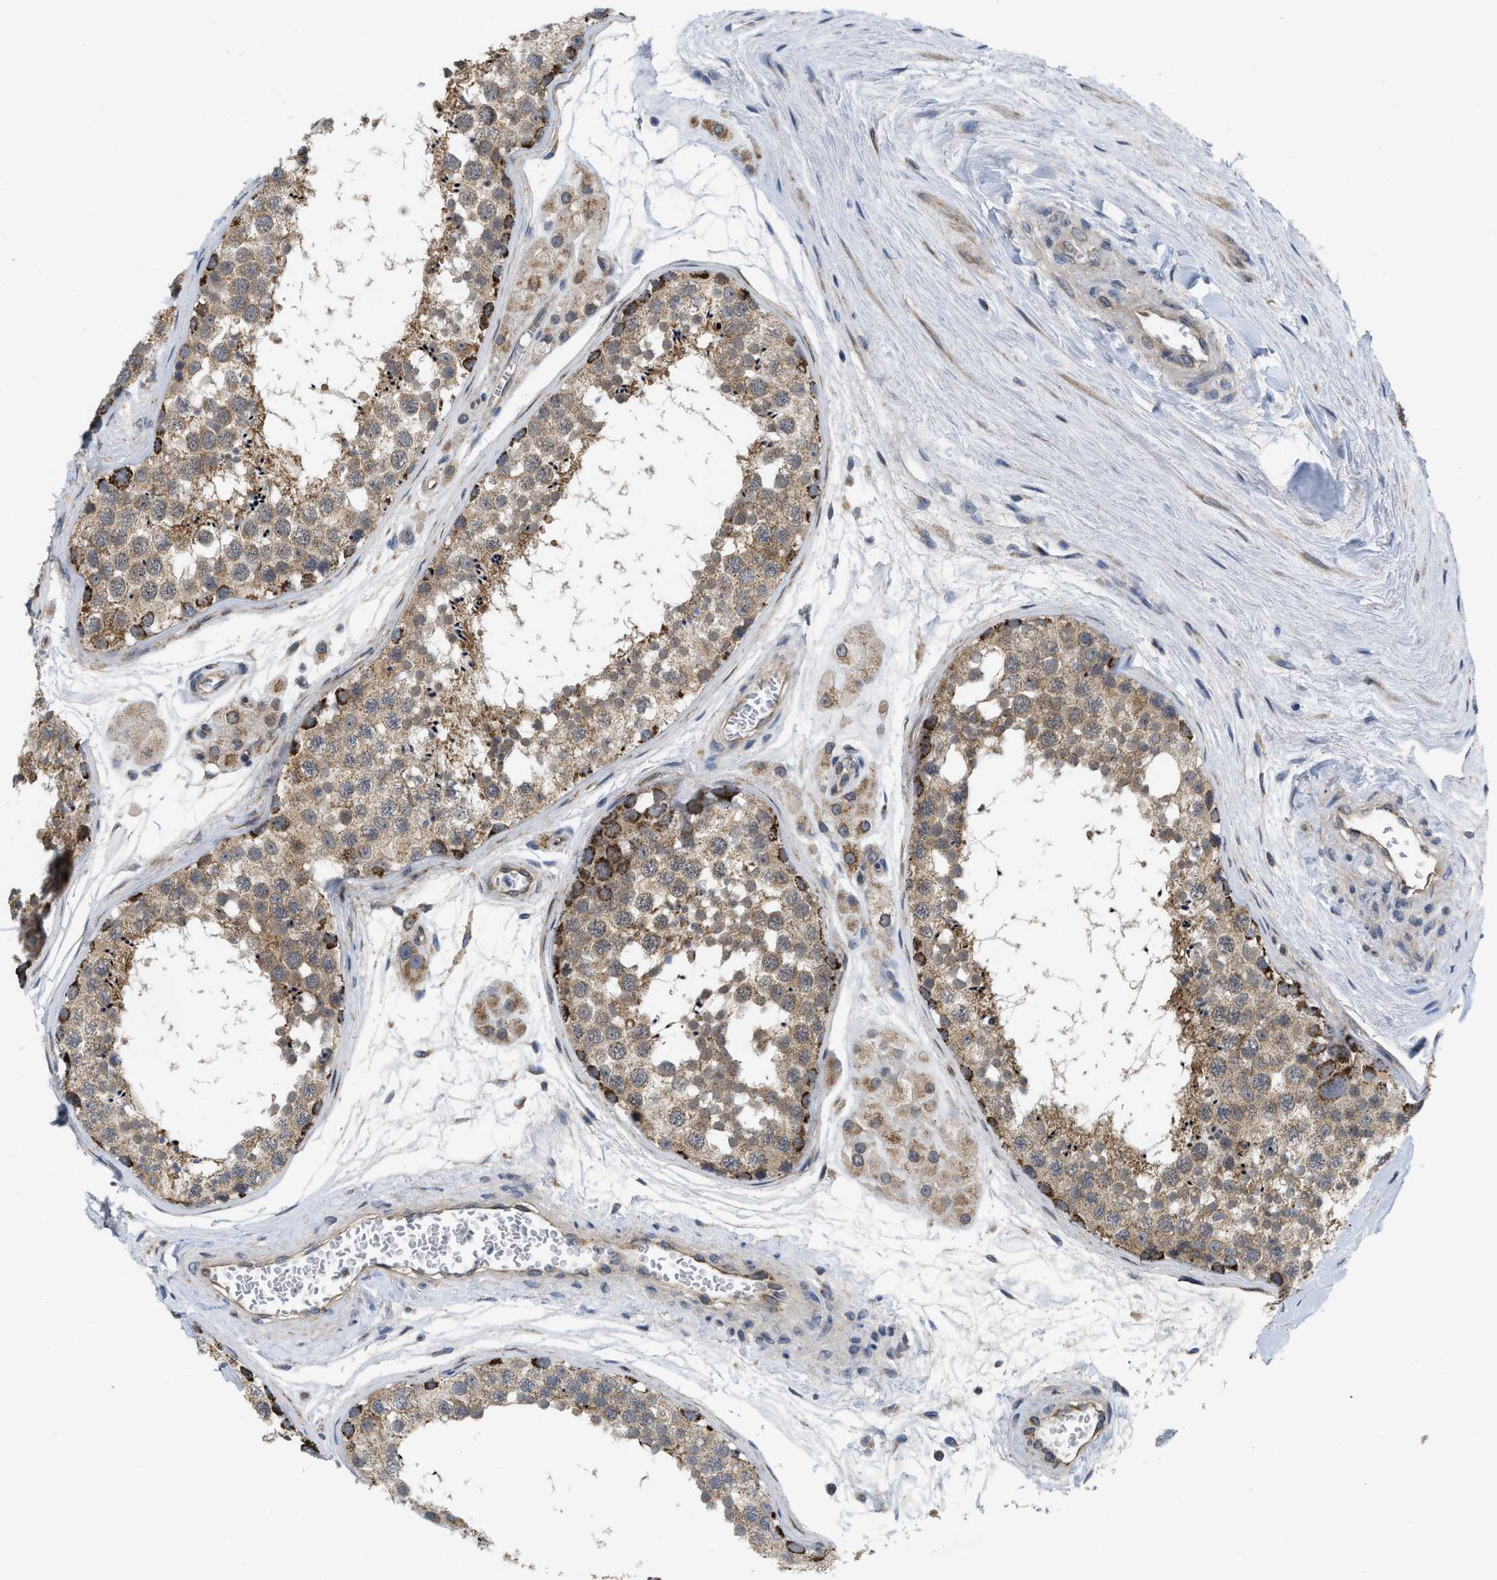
{"staining": {"intensity": "moderate", "quantity": ">75%", "location": "cytoplasmic/membranous"}, "tissue": "testis", "cell_type": "Cells in seminiferous ducts", "image_type": "normal", "snomed": [{"axis": "morphology", "description": "Normal tissue, NOS"}, {"axis": "topography", "description": "Testis"}], "caption": "Moderate cytoplasmic/membranous positivity is appreciated in about >75% of cells in seminiferous ducts in benign testis.", "gene": "EOGT", "patient": {"sex": "male", "age": 56}}